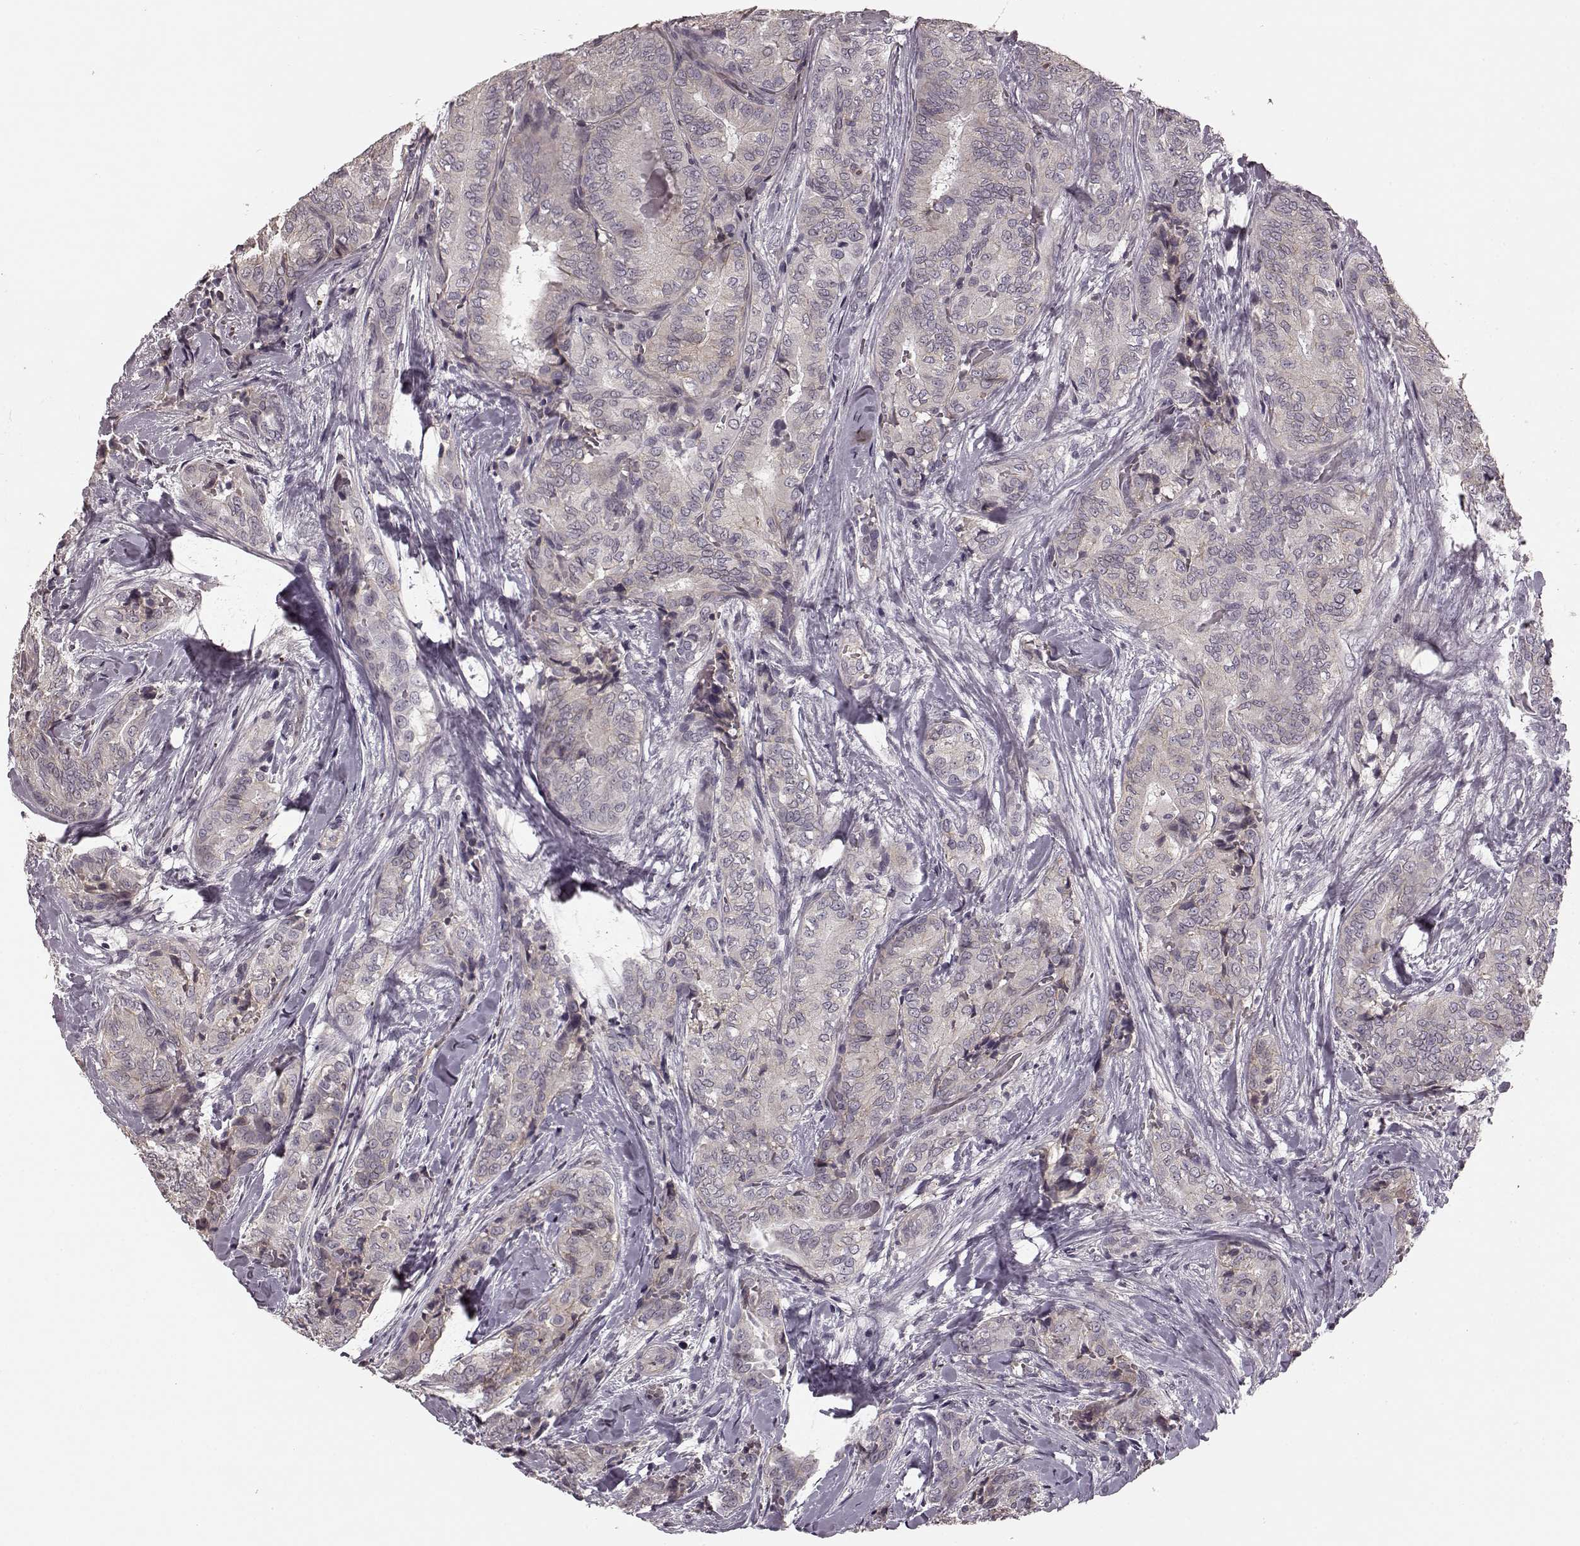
{"staining": {"intensity": "negative", "quantity": "none", "location": "none"}, "tissue": "thyroid cancer", "cell_type": "Tumor cells", "image_type": "cancer", "snomed": [{"axis": "morphology", "description": "Papillary adenocarcinoma, NOS"}, {"axis": "topography", "description": "Thyroid gland"}], "caption": "Thyroid papillary adenocarcinoma was stained to show a protein in brown. There is no significant positivity in tumor cells. (Brightfield microscopy of DAB (3,3'-diaminobenzidine) IHC at high magnification).", "gene": "PRKCE", "patient": {"sex": "male", "age": 61}}